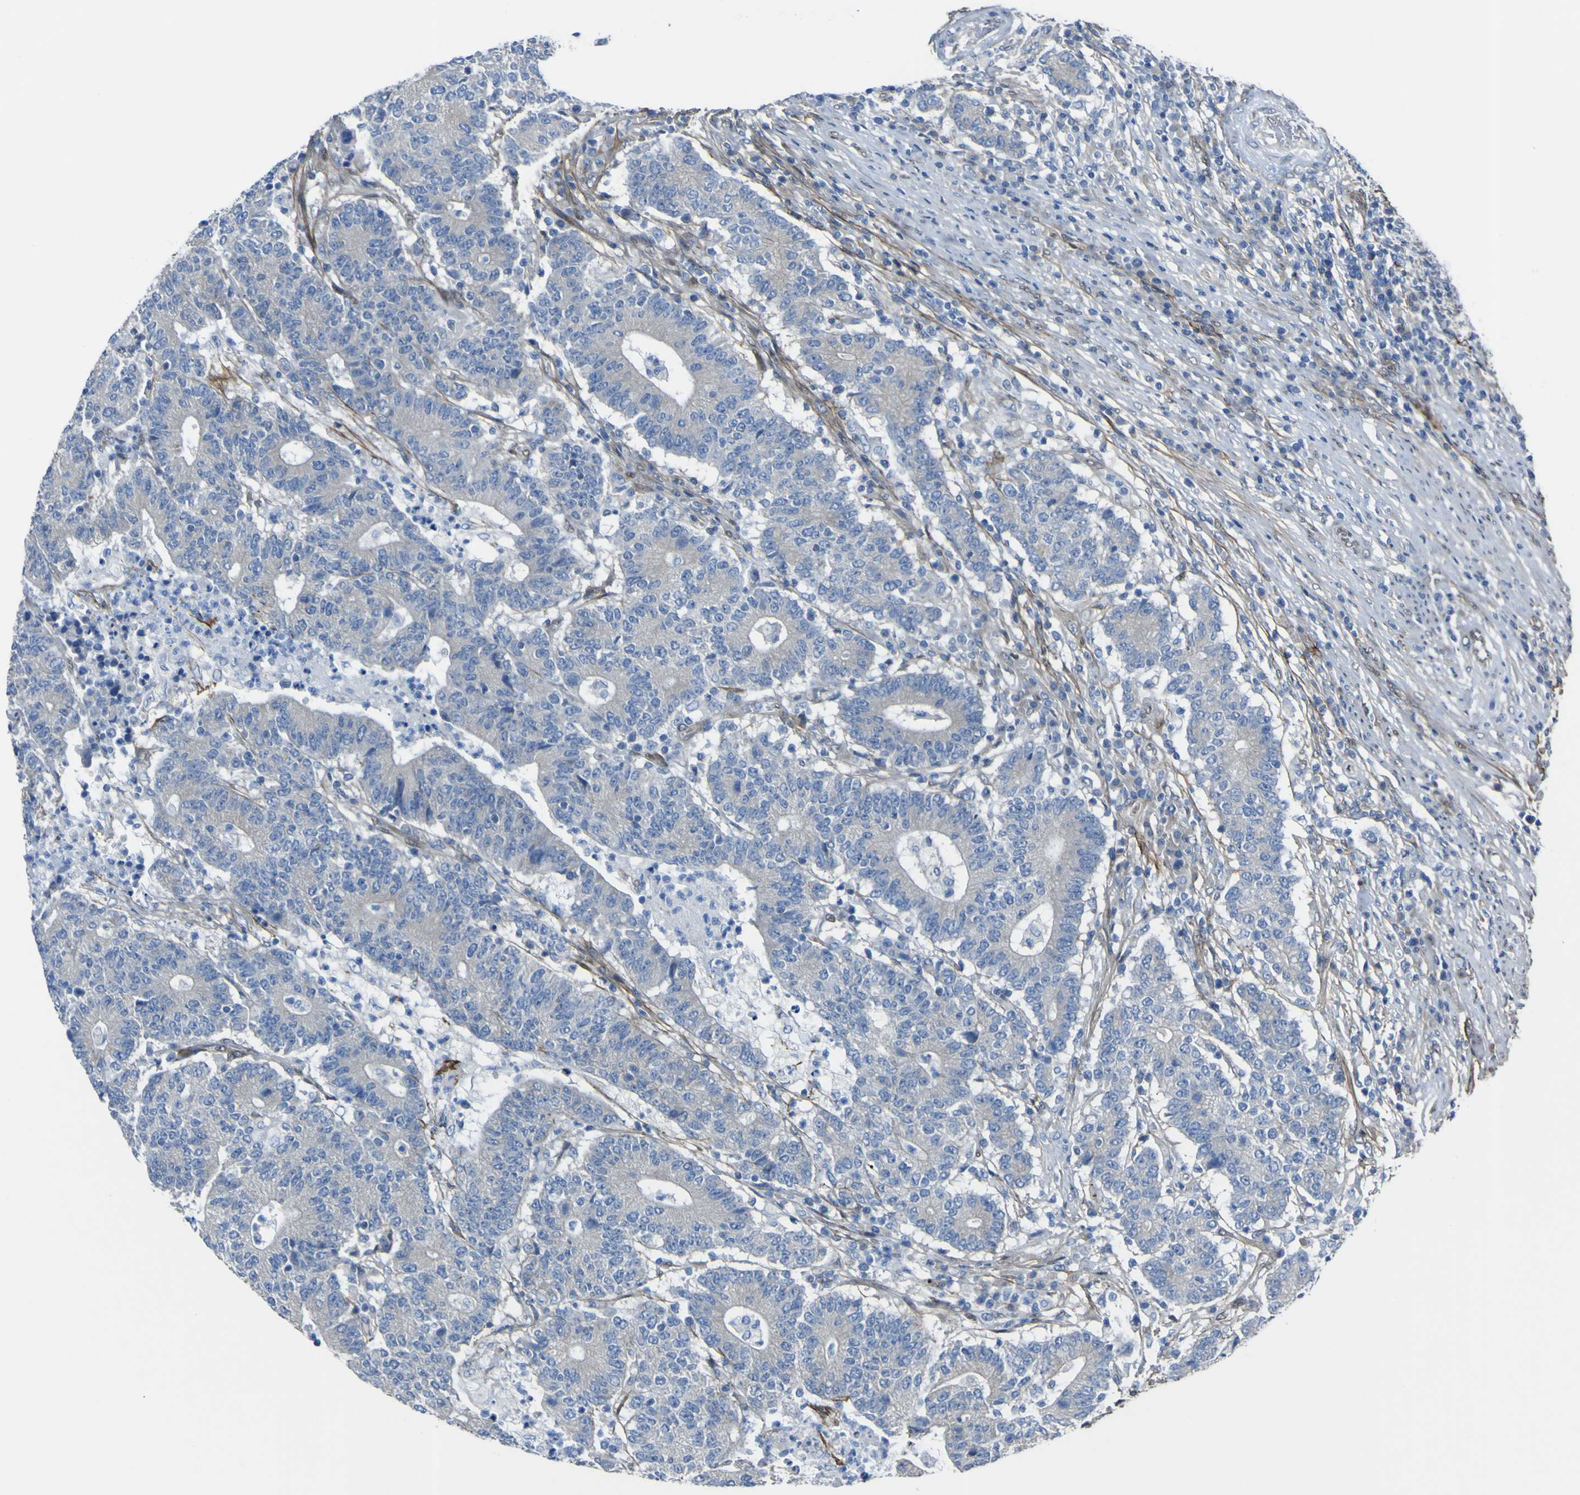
{"staining": {"intensity": "negative", "quantity": "none", "location": "none"}, "tissue": "colorectal cancer", "cell_type": "Tumor cells", "image_type": "cancer", "snomed": [{"axis": "morphology", "description": "Normal tissue, NOS"}, {"axis": "morphology", "description": "Adenocarcinoma, NOS"}, {"axis": "topography", "description": "Colon"}], "caption": "High power microscopy histopathology image of an IHC photomicrograph of colorectal cancer (adenocarcinoma), revealing no significant staining in tumor cells. Nuclei are stained in blue.", "gene": "LRRN1", "patient": {"sex": "female", "age": 75}}